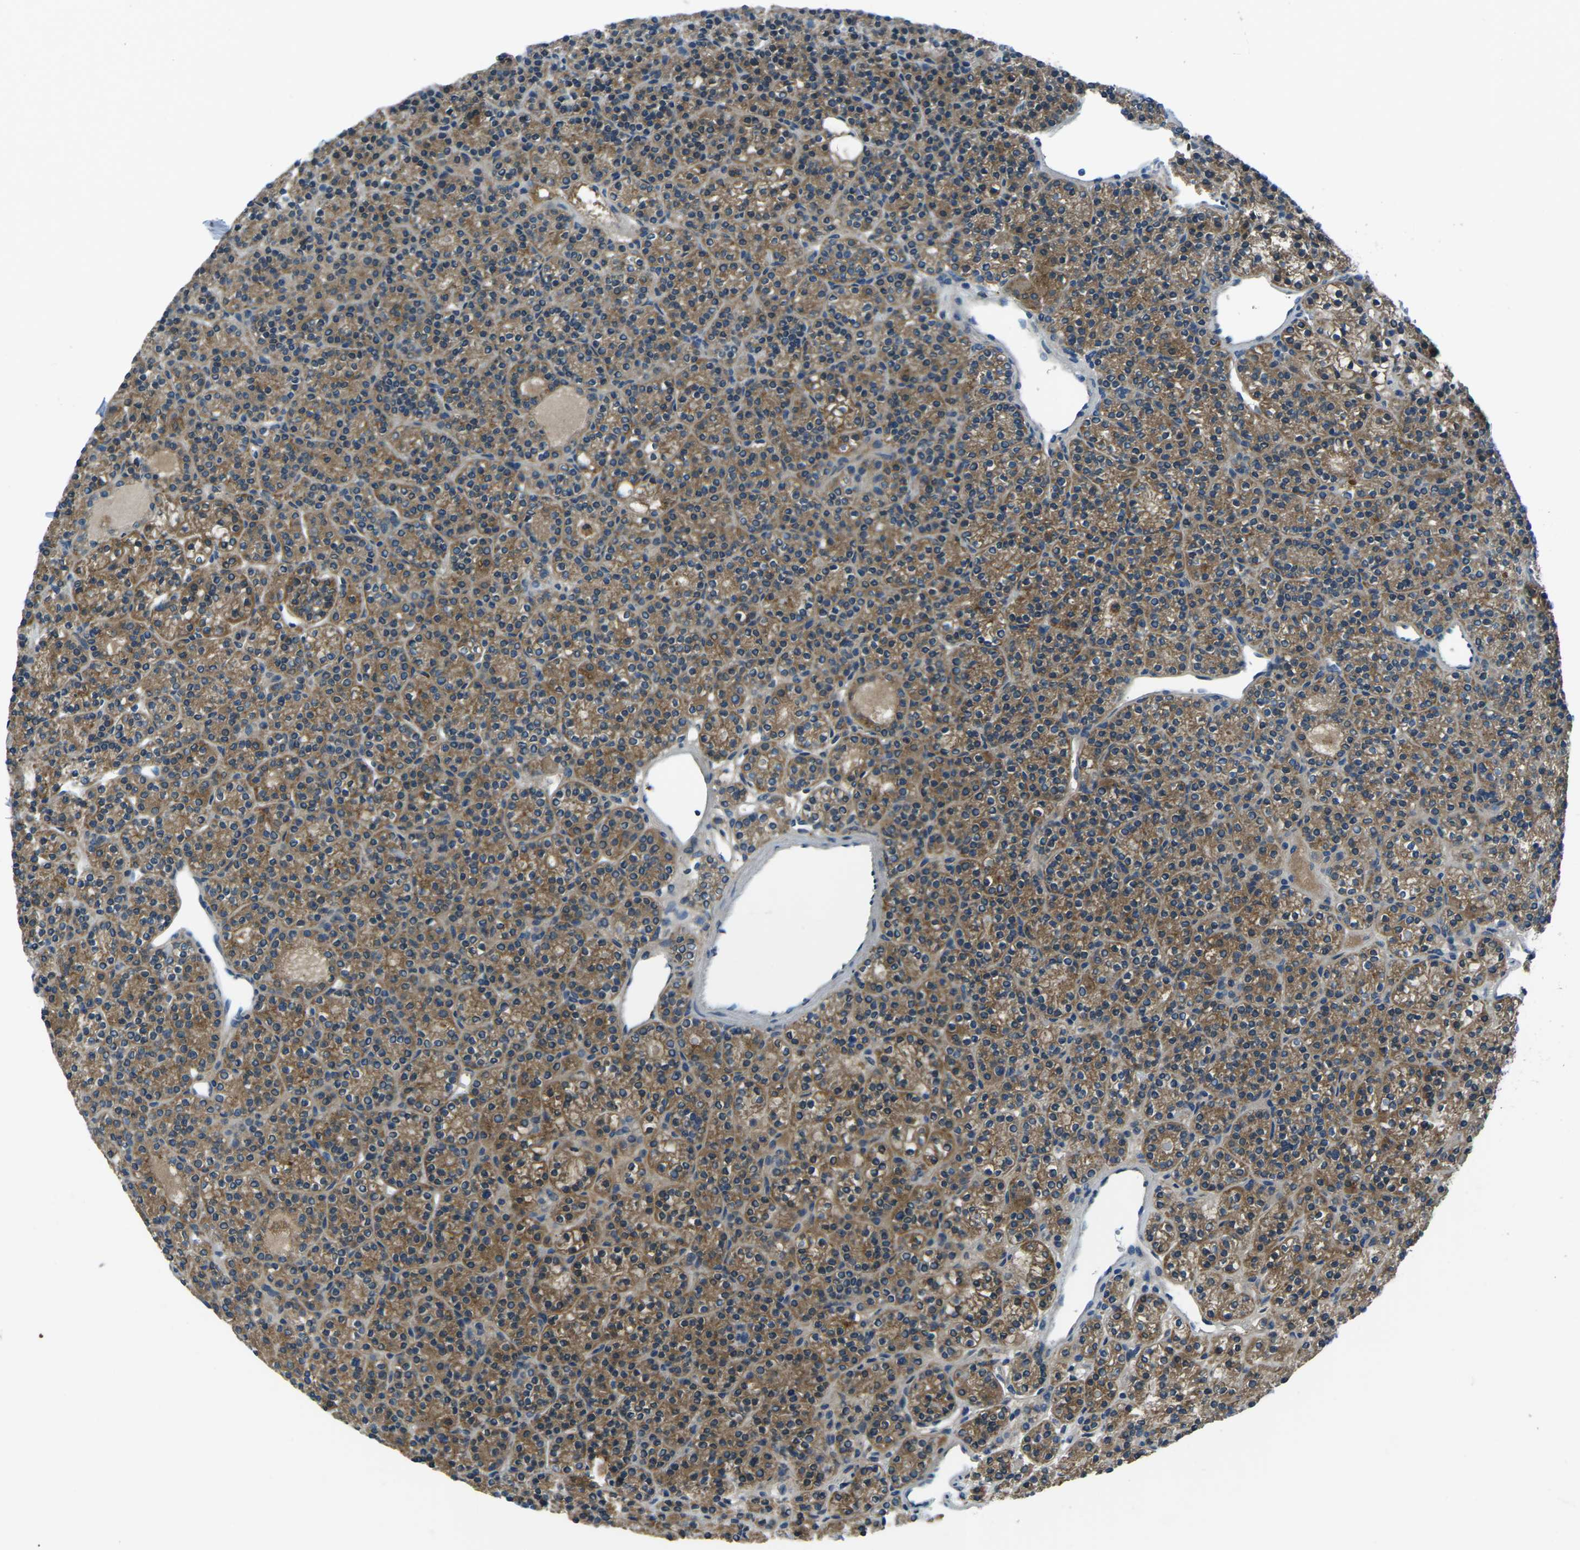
{"staining": {"intensity": "moderate", "quantity": ">75%", "location": "cytoplasmic/membranous"}, "tissue": "parathyroid gland", "cell_type": "Glandular cells", "image_type": "normal", "snomed": [{"axis": "morphology", "description": "Normal tissue, NOS"}, {"axis": "morphology", "description": "Adenoma, NOS"}, {"axis": "topography", "description": "Parathyroid gland"}], "caption": "Immunohistochemistry of benign parathyroid gland shows medium levels of moderate cytoplasmic/membranous expression in approximately >75% of glandular cells.", "gene": "CDK17", "patient": {"sex": "female", "age": 64}}